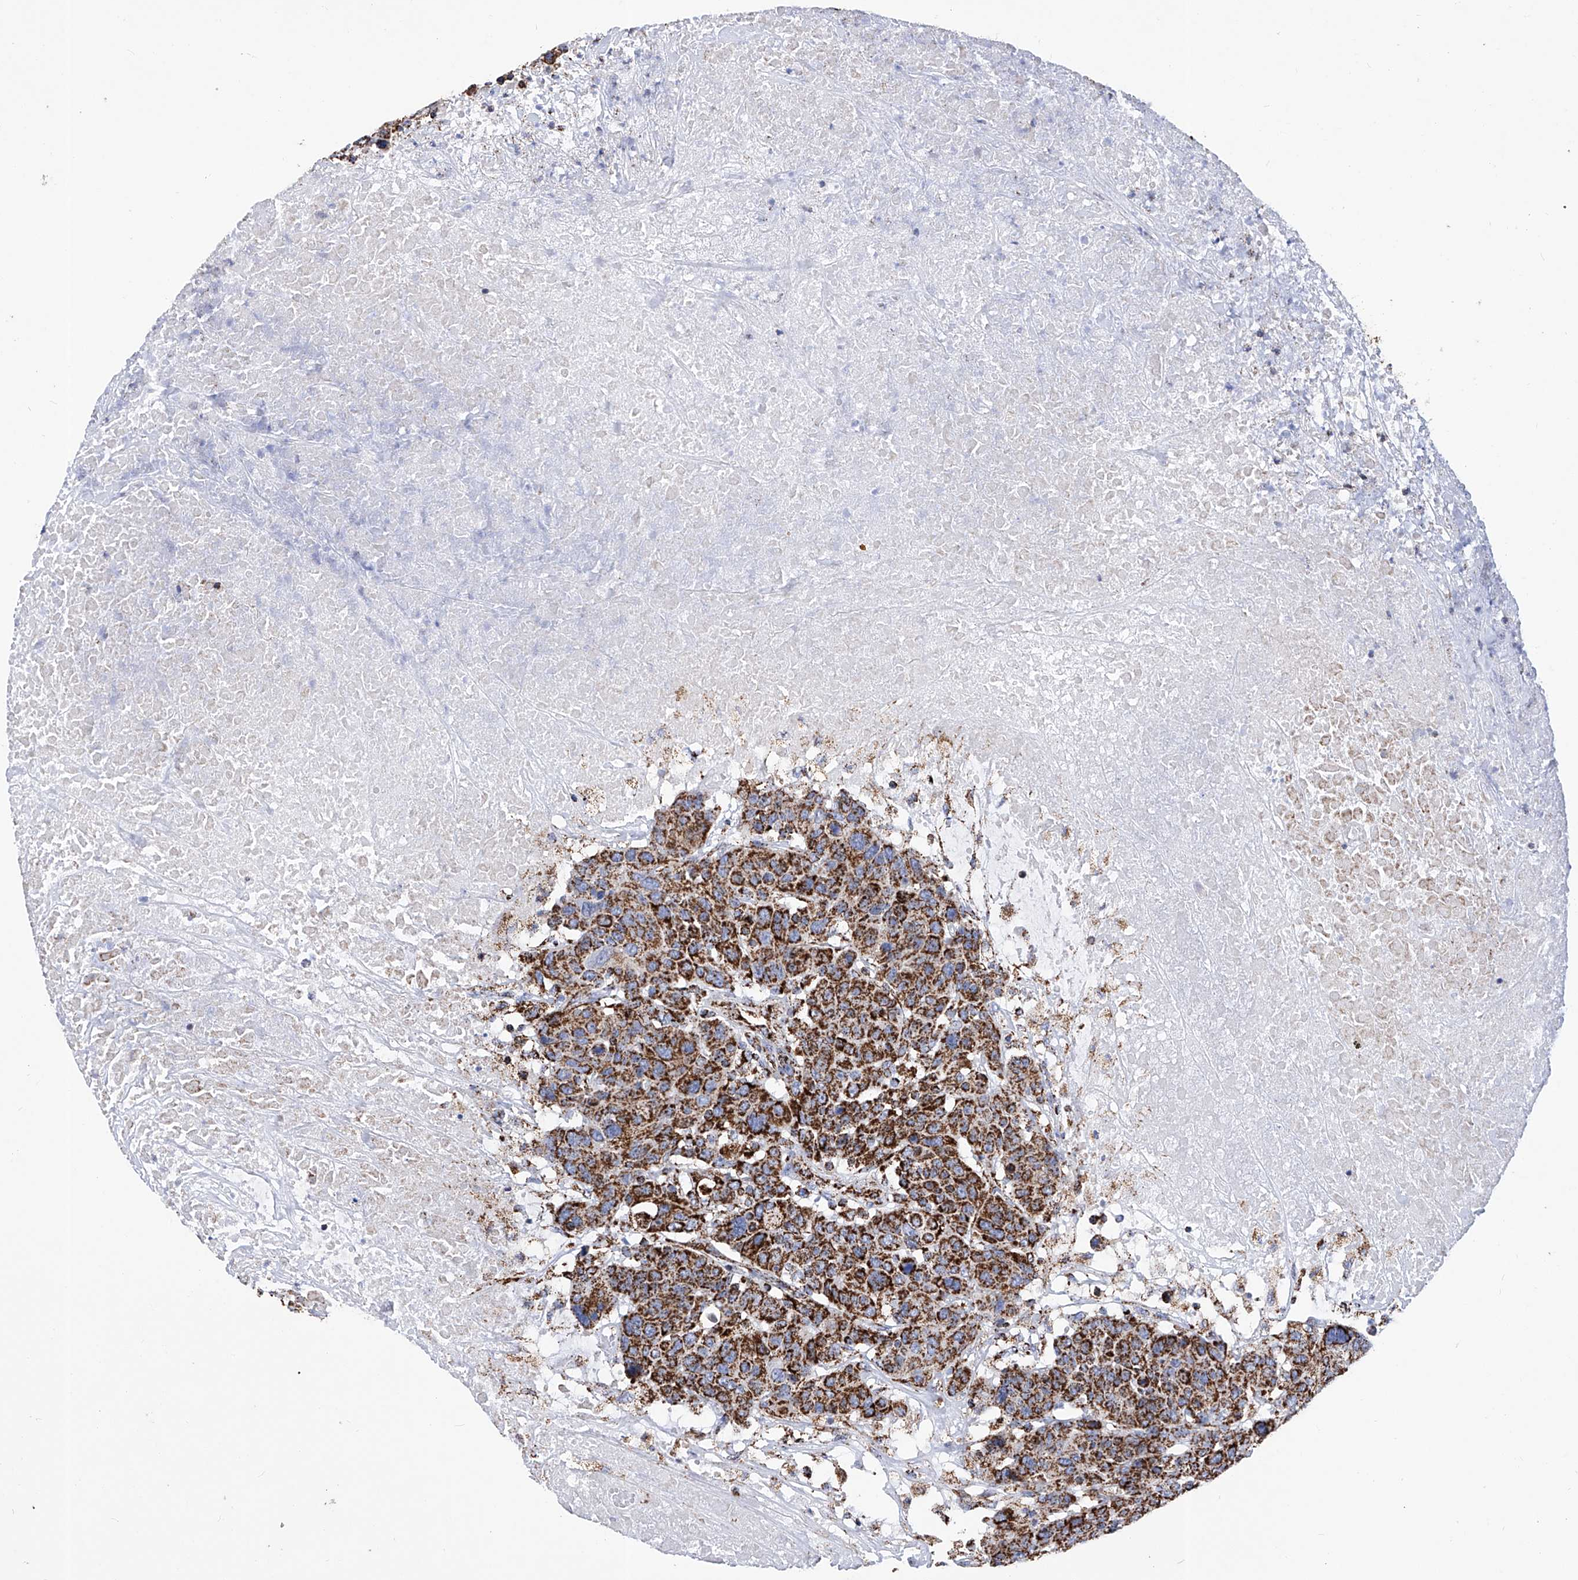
{"staining": {"intensity": "strong", "quantity": ">75%", "location": "cytoplasmic/membranous"}, "tissue": "breast cancer", "cell_type": "Tumor cells", "image_type": "cancer", "snomed": [{"axis": "morphology", "description": "Duct carcinoma"}, {"axis": "topography", "description": "Breast"}], "caption": "This image demonstrates breast intraductal carcinoma stained with immunohistochemistry (IHC) to label a protein in brown. The cytoplasmic/membranous of tumor cells show strong positivity for the protein. Nuclei are counter-stained blue.", "gene": "ATP5PF", "patient": {"sex": "female", "age": 37}}